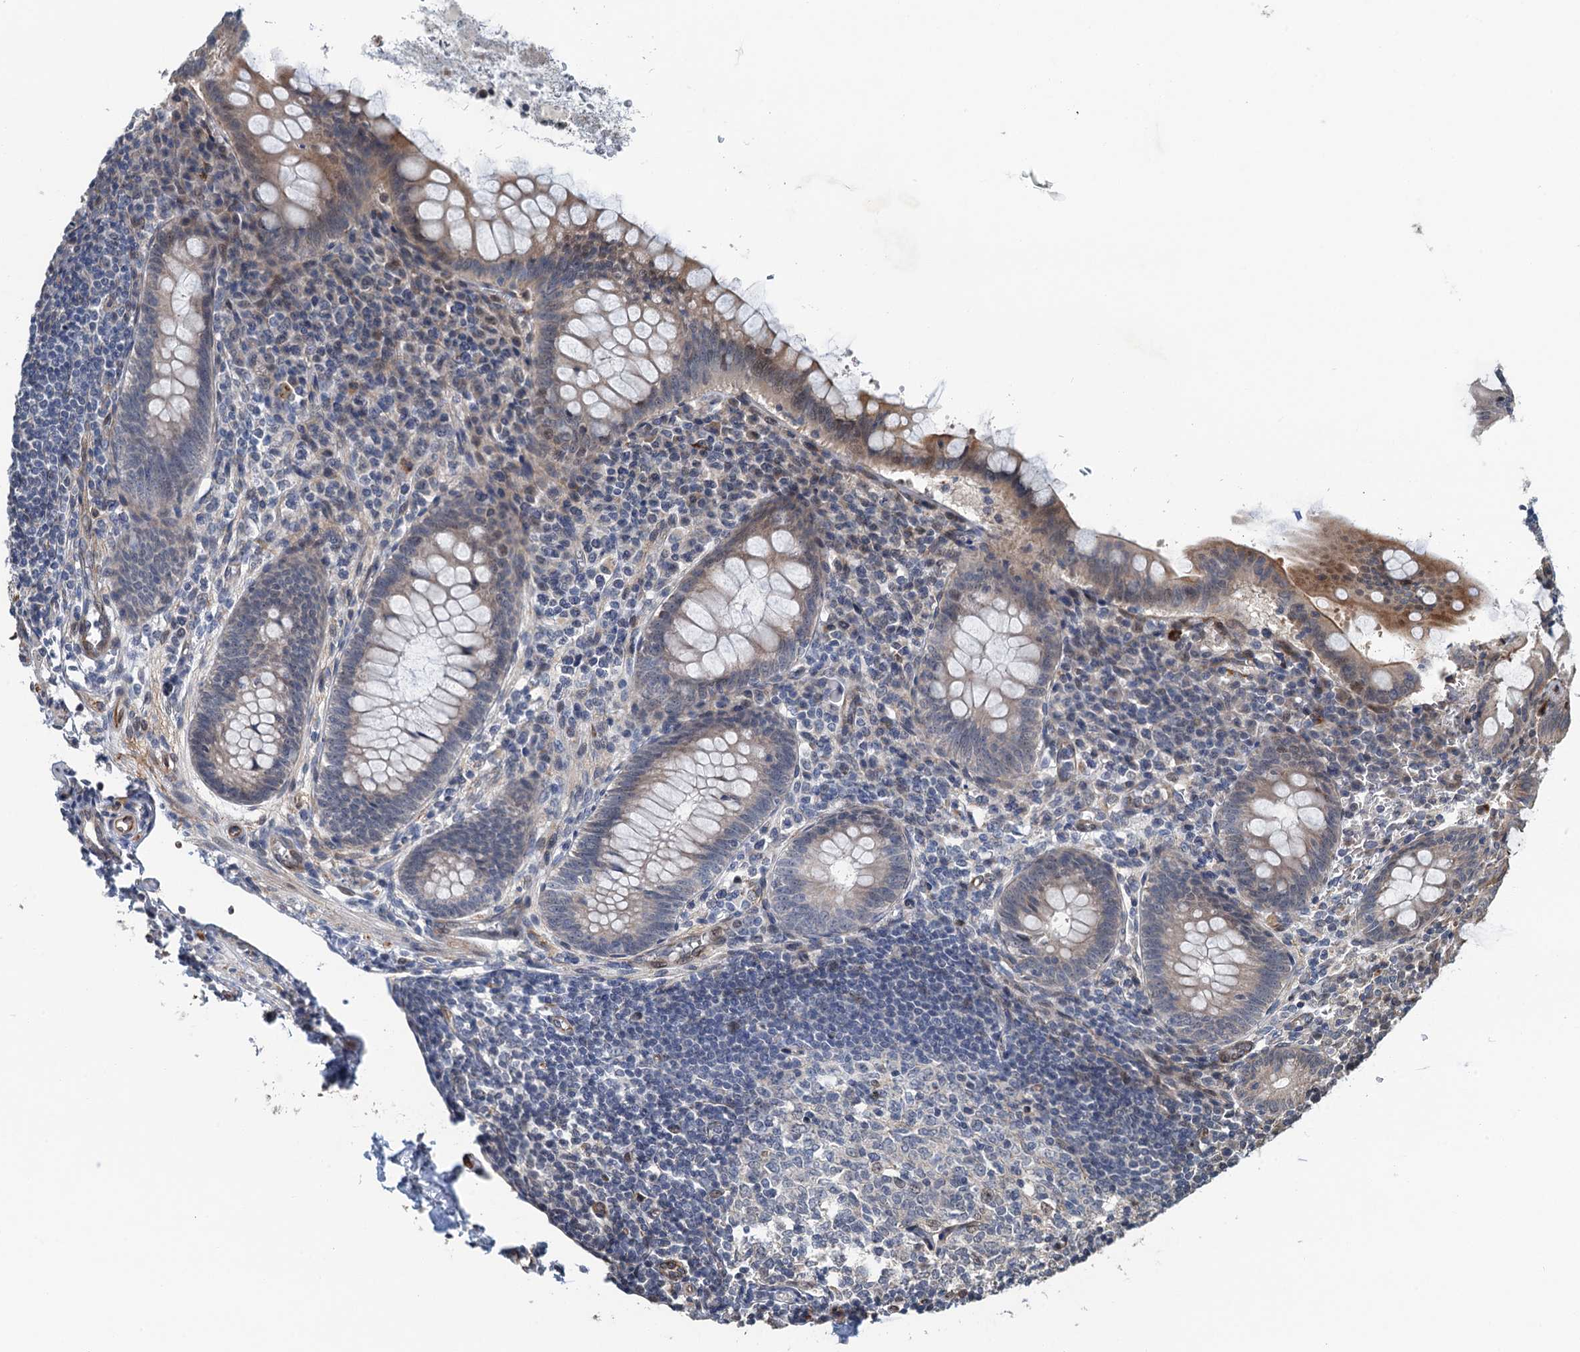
{"staining": {"intensity": "moderate", "quantity": "<25%", "location": "cytoplasmic/membranous"}, "tissue": "appendix", "cell_type": "Glandular cells", "image_type": "normal", "snomed": [{"axis": "morphology", "description": "Normal tissue, NOS"}, {"axis": "topography", "description": "Appendix"}], "caption": "Appendix stained with IHC shows moderate cytoplasmic/membranous staining in about <25% of glandular cells. (DAB = brown stain, brightfield microscopy at high magnification).", "gene": "WHAMM", "patient": {"sex": "female", "age": 33}}